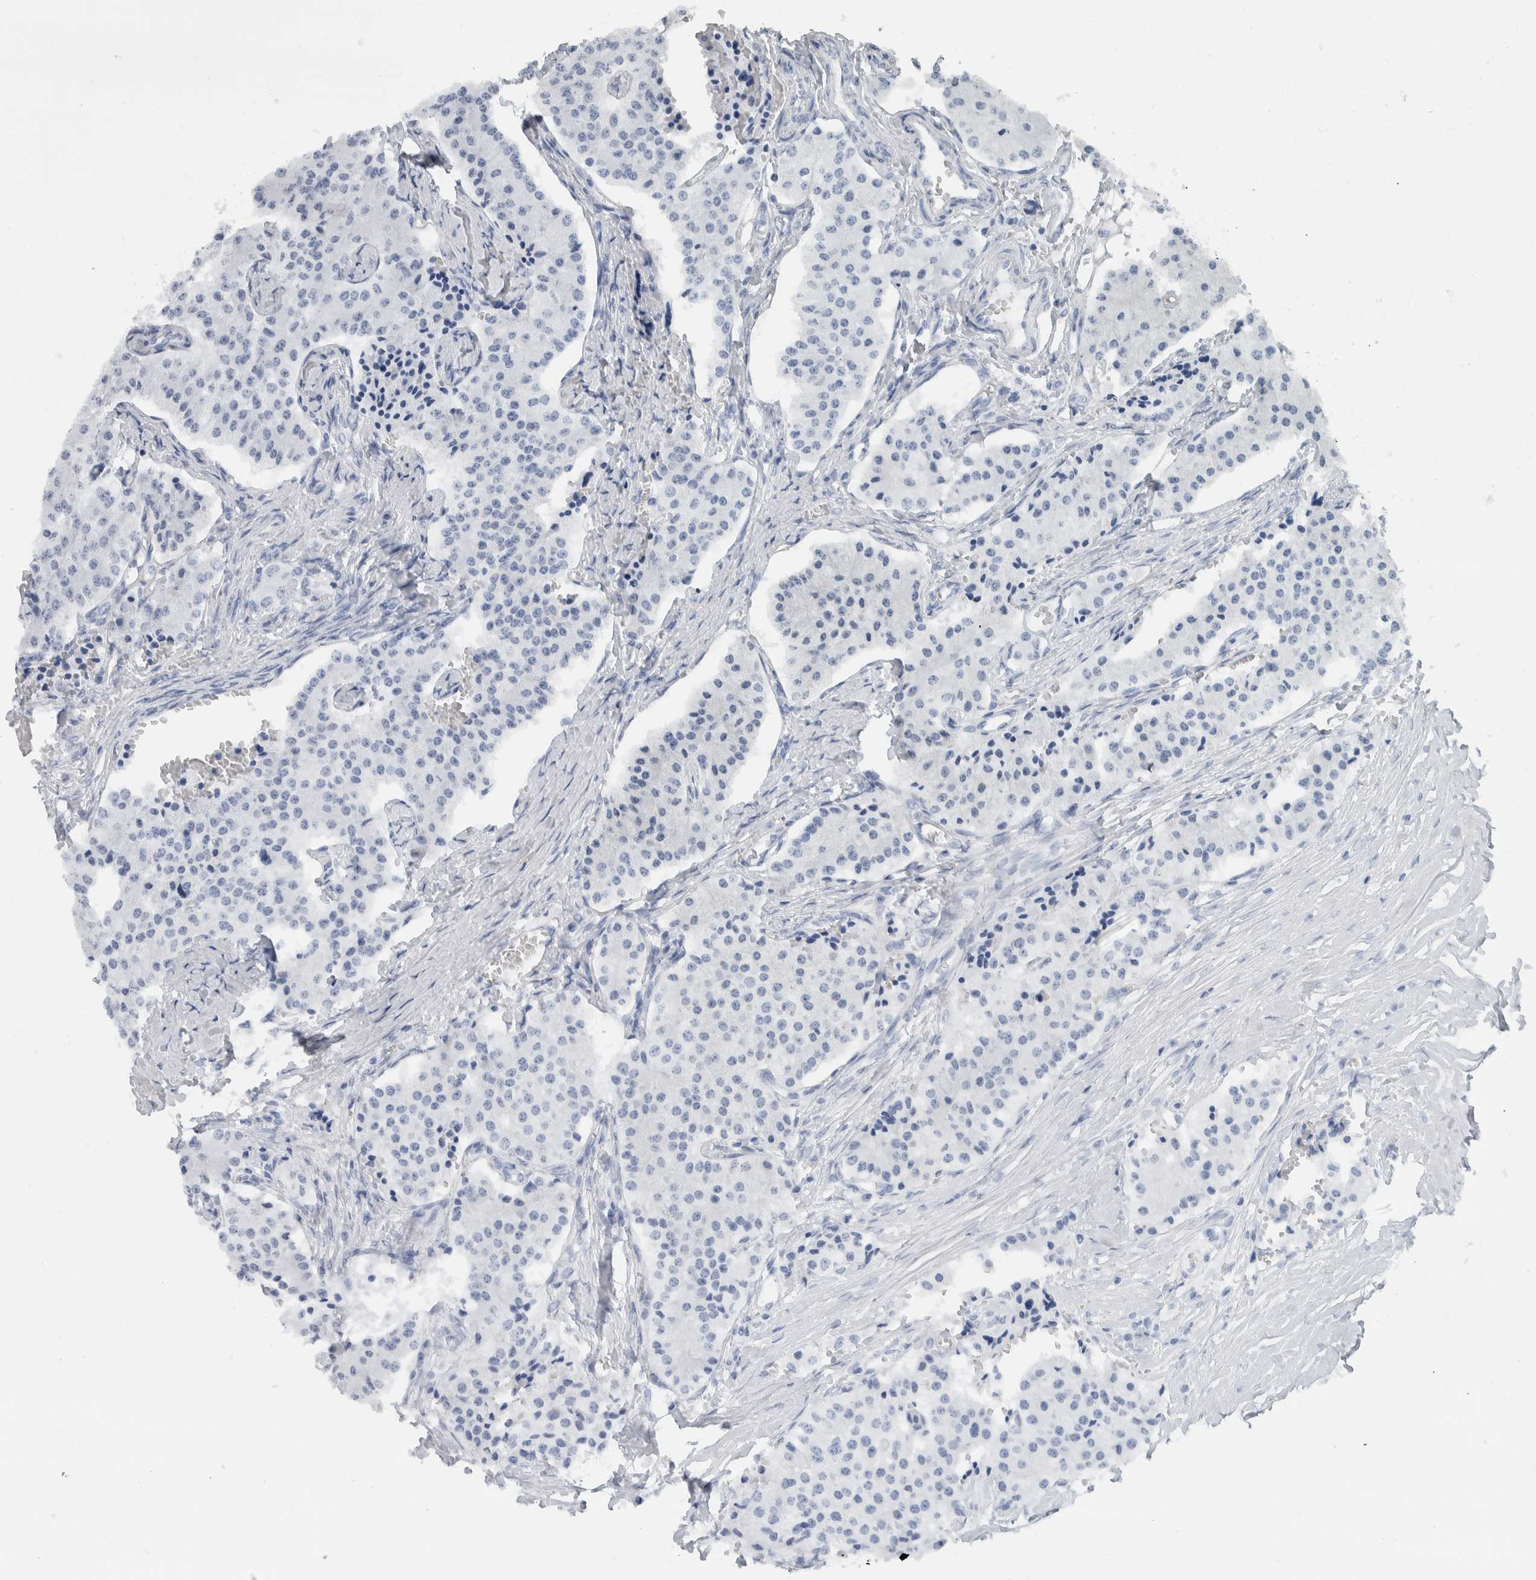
{"staining": {"intensity": "negative", "quantity": "none", "location": "none"}, "tissue": "carcinoid", "cell_type": "Tumor cells", "image_type": "cancer", "snomed": [{"axis": "morphology", "description": "Carcinoid, malignant, NOS"}, {"axis": "topography", "description": "Colon"}], "caption": "Immunohistochemistry photomicrograph of neoplastic tissue: malignant carcinoid stained with DAB (3,3'-diaminobenzidine) reveals no significant protein staining in tumor cells.", "gene": "NEFM", "patient": {"sex": "female", "age": 52}}